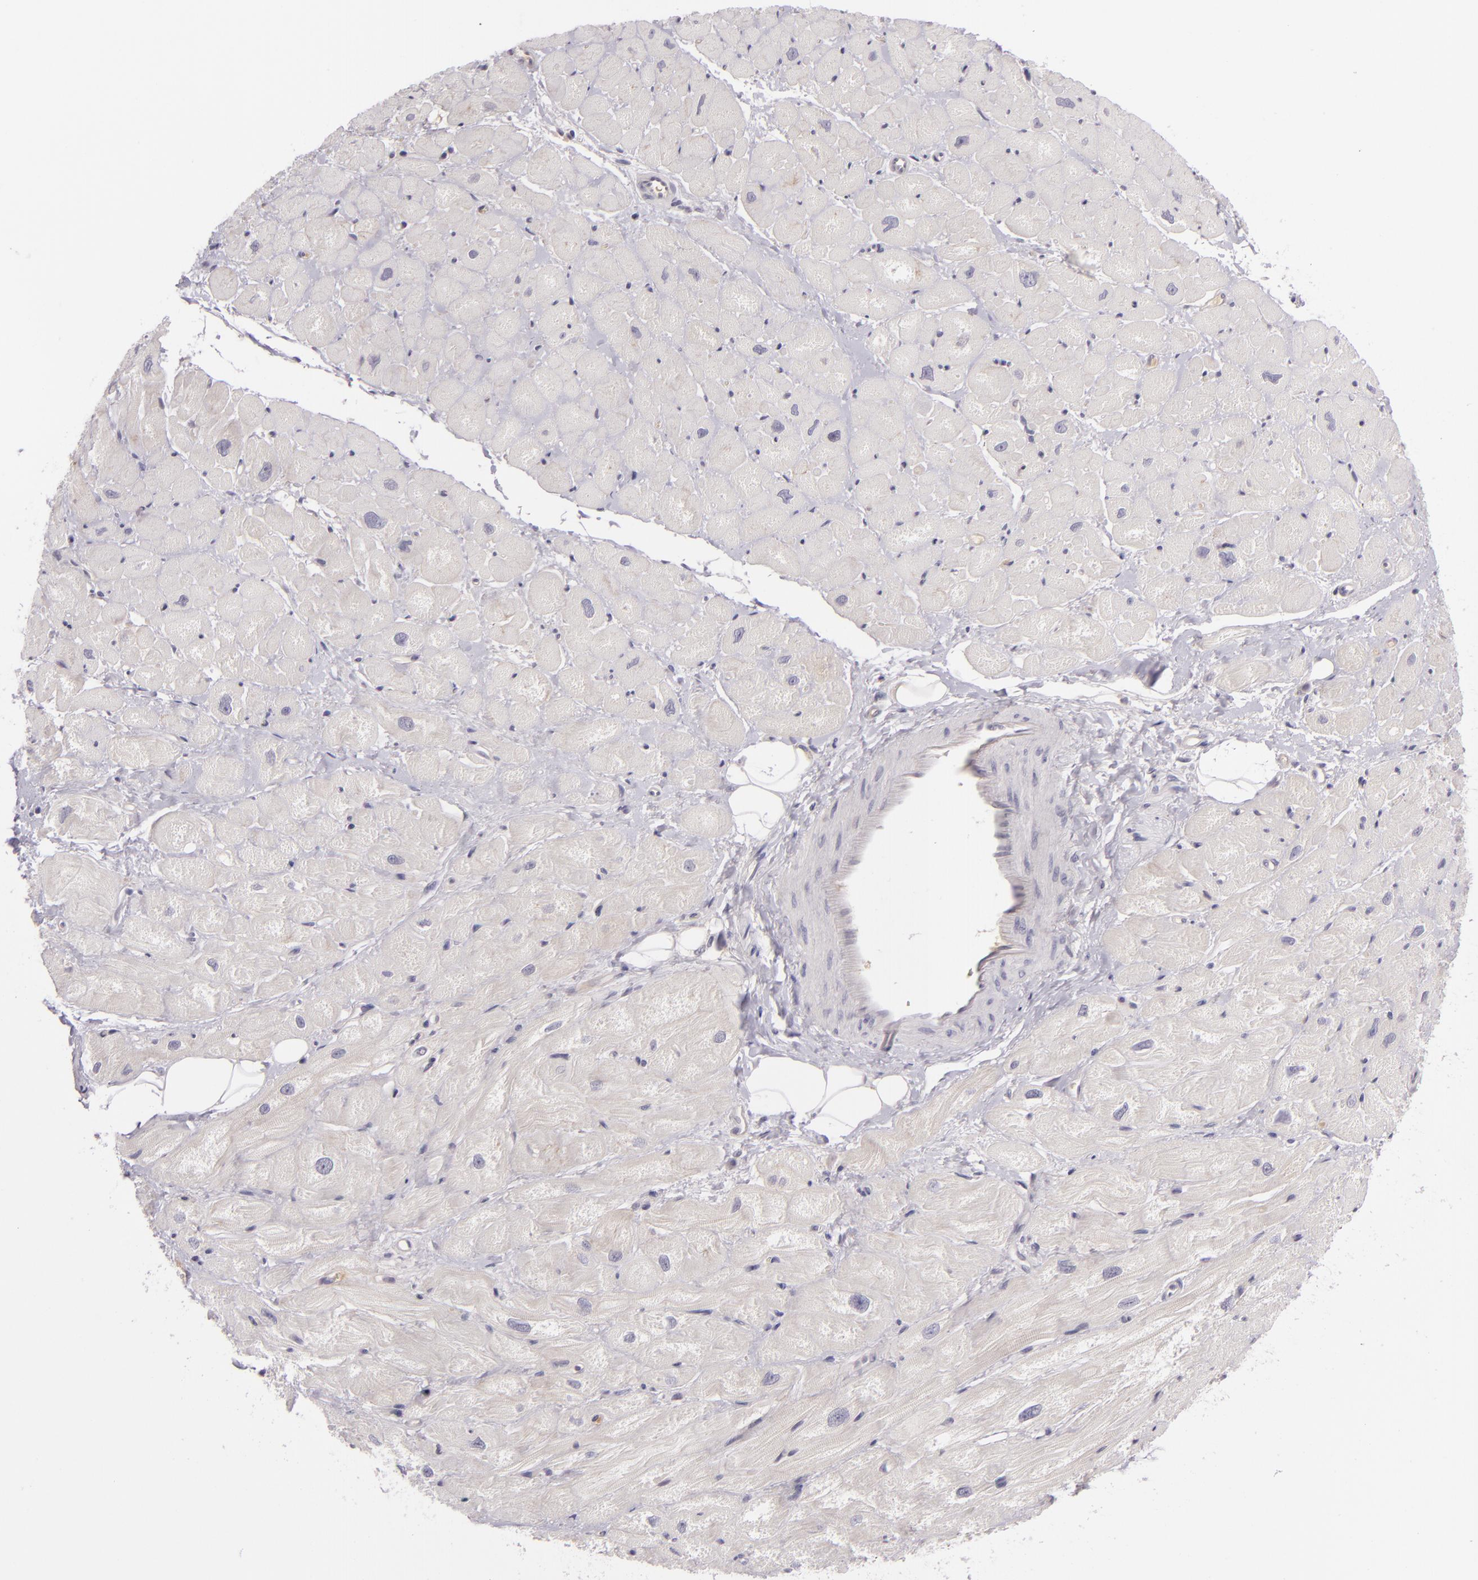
{"staining": {"intensity": "moderate", "quantity": "25%-75%", "location": "cytoplasmic/membranous"}, "tissue": "heart muscle", "cell_type": "Cardiomyocytes", "image_type": "normal", "snomed": [{"axis": "morphology", "description": "Normal tissue, NOS"}, {"axis": "topography", "description": "Heart"}], "caption": "DAB immunohistochemical staining of unremarkable heart muscle demonstrates moderate cytoplasmic/membranous protein positivity in about 25%-75% of cardiomyocytes. The staining was performed using DAB (3,3'-diaminobenzidine) to visualize the protein expression in brown, while the nuclei were stained in blue with hematoxylin (Magnification: 20x).", "gene": "DAG1", "patient": {"sex": "male", "age": 49}}